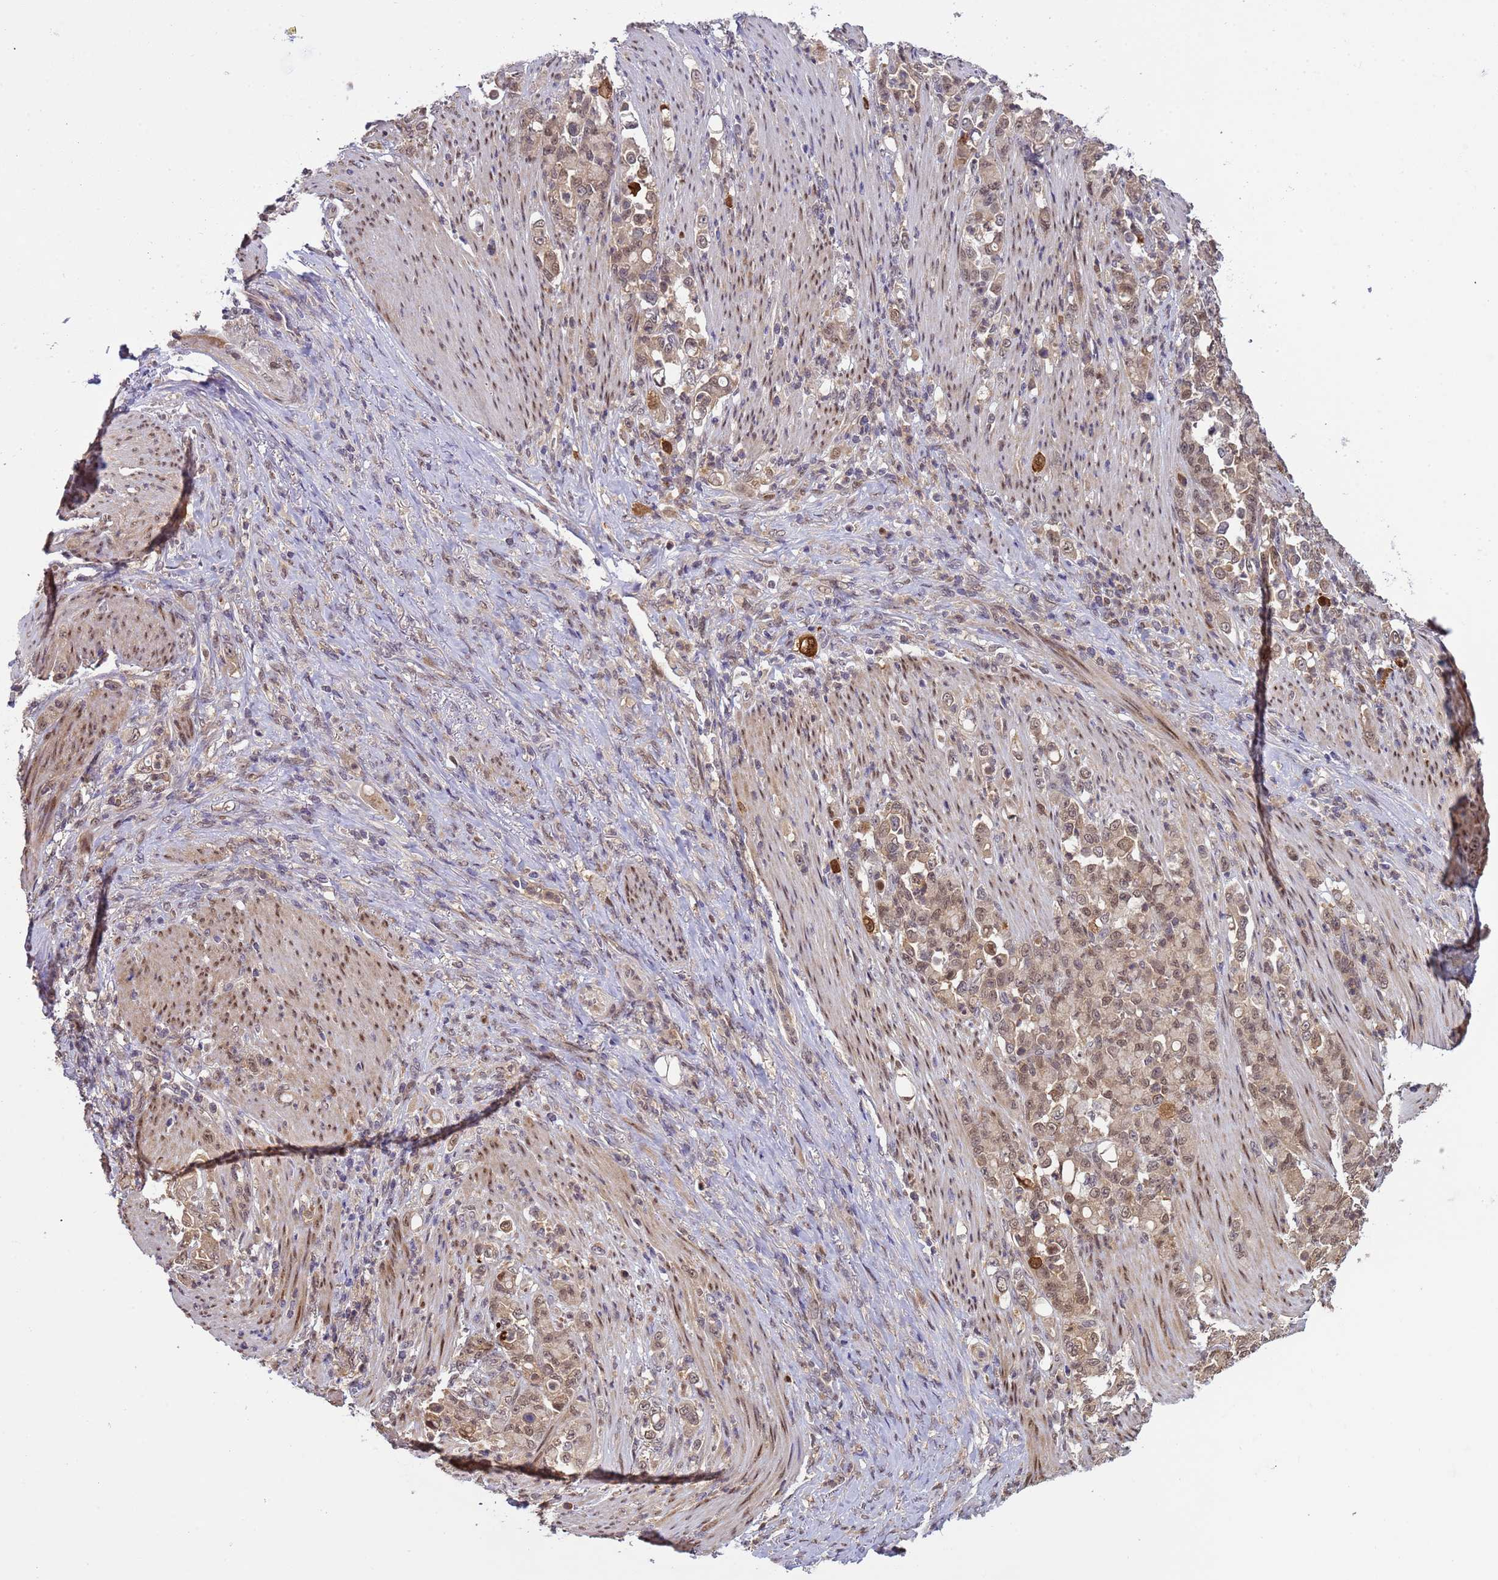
{"staining": {"intensity": "weak", "quantity": ">75%", "location": "nuclear"}, "tissue": "stomach cancer", "cell_type": "Tumor cells", "image_type": "cancer", "snomed": [{"axis": "morphology", "description": "Normal tissue, NOS"}, {"axis": "morphology", "description": "Adenocarcinoma, NOS"}, {"axis": "topography", "description": "Stomach"}], "caption": "Weak nuclear positivity for a protein is present in approximately >75% of tumor cells of stomach adenocarcinoma using immunohistochemistry.", "gene": "ZBTB5", "patient": {"sex": "female", "age": 79}}